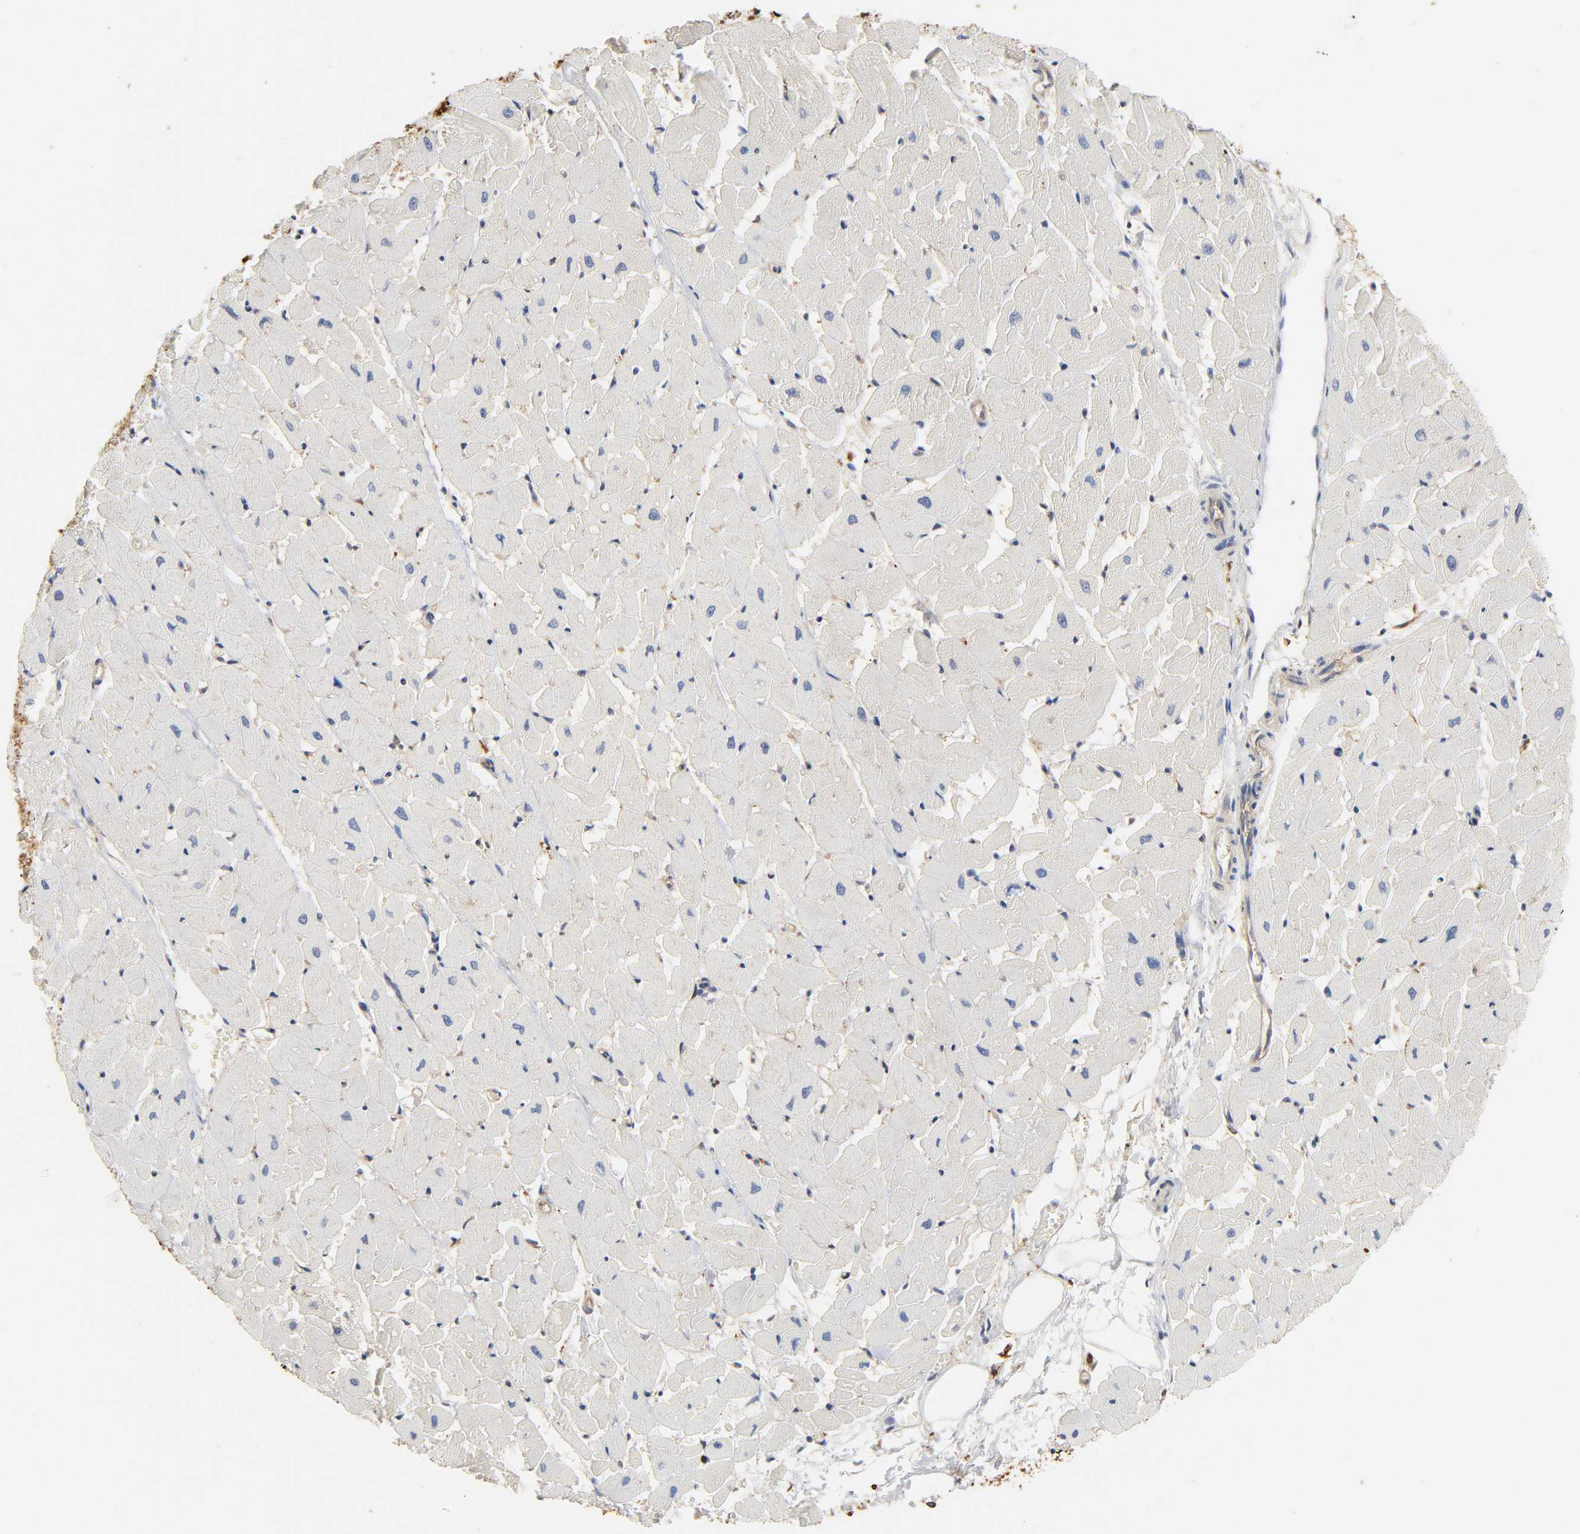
{"staining": {"intensity": "negative", "quantity": "none", "location": "none"}, "tissue": "heart muscle", "cell_type": "Cardiomyocytes", "image_type": "normal", "snomed": [{"axis": "morphology", "description": "Normal tissue, NOS"}, {"axis": "topography", "description": "Heart"}], "caption": "This histopathology image is of benign heart muscle stained with immunohistochemistry (IHC) to label a protein in brown with the nuclei are counter-stained blue. There is no staining in cardiomyocytes. (DAB (3,3'-diaminobenzidine) immunohistochemistry visualized using brightfield microscopy, high magnification).", "gene": "BIN1", "patient": {"sex": "female", "age": 19}}